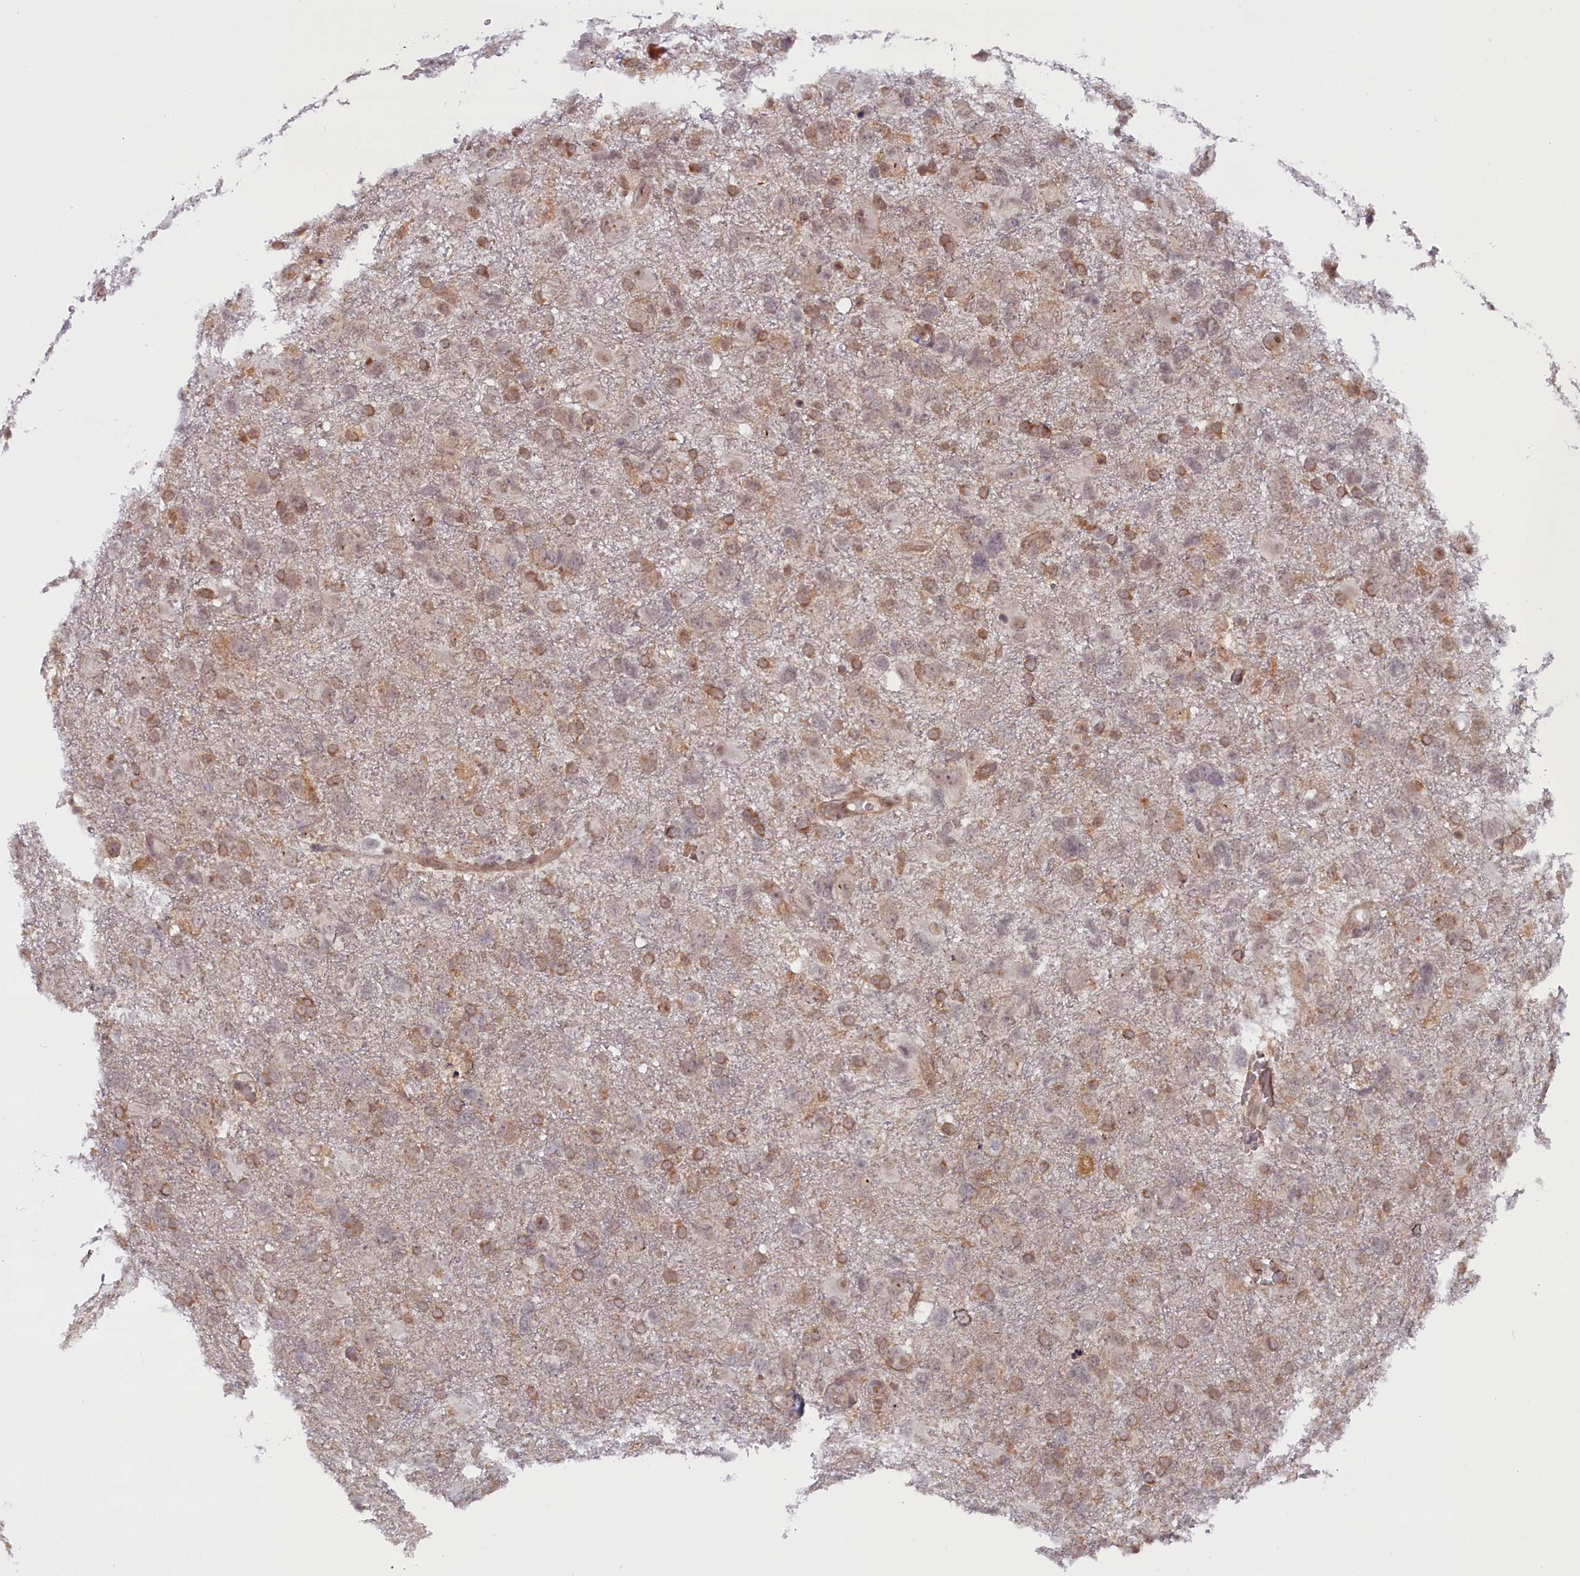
{"staining": {"intensity": "weak", "quantity": "25%-75%", "location": "cytoplasmic/membranous,nuclear"}, "tissue": "glioma", "cell_type": "Tumor cells", "image_type": "cancer", "snomed": [{"axis": "morphology", "description": "Glioma, malignant, High grade"}, {"axis": "topography", "description": "Brain"}], "caption": "IHC photomicrograph of neoplastic tissue: glioma stained using immunohistochemistry (IHC) exhibits low levels of weak protein expression localized specifically in the cytoplasmic/membranous and nuclear of tumor cells, appearing as a cytoplasmic/membranous and nuclear brown color.", "gene": "FCHO1", "patient": {"sex": "male", "age": 61}}